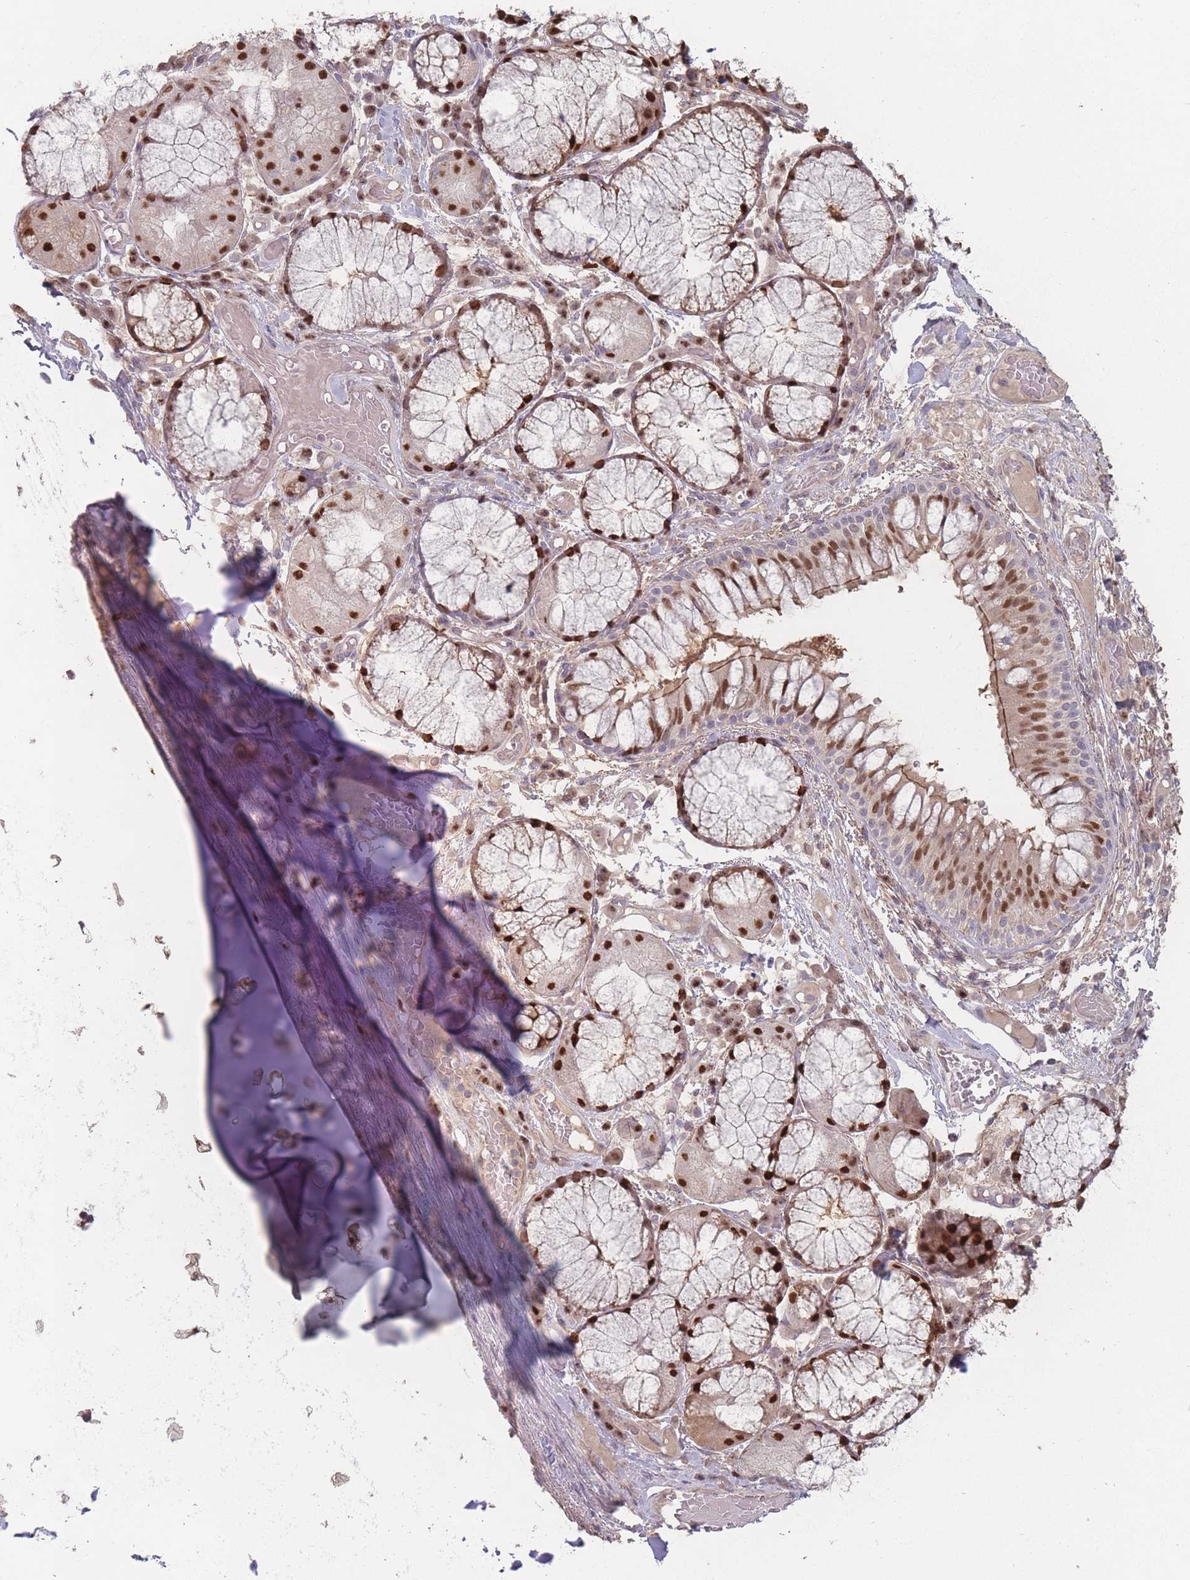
{"staining": {"intensity": "moderate", "quantity": ">75%", "location": "nuclear"}, "tissue": "soft tissue", "cell_type": "Chondrocytes", "image_type": "normal", "snomed": [{"axis": "morphology", "description": "Normal tissue, NOS"}, {"axis": "topography", "description": "Cartilage tissue"}, {"axis": "topography", "description": "Bronchus"}], "caption": "A high-resolution micrograph shows immunohistochemistry (IHC) staining of normal soft tissue, which demonstrates moderate nuclear staining in approximately >75% of chondrocytes. (DAB (3,3'-diaminobenzidine) IHC, brown staining for protein, blue staining for nuclei).", "gene": "ERCC6L", "patient": {"sex": "male", "age": 56}}